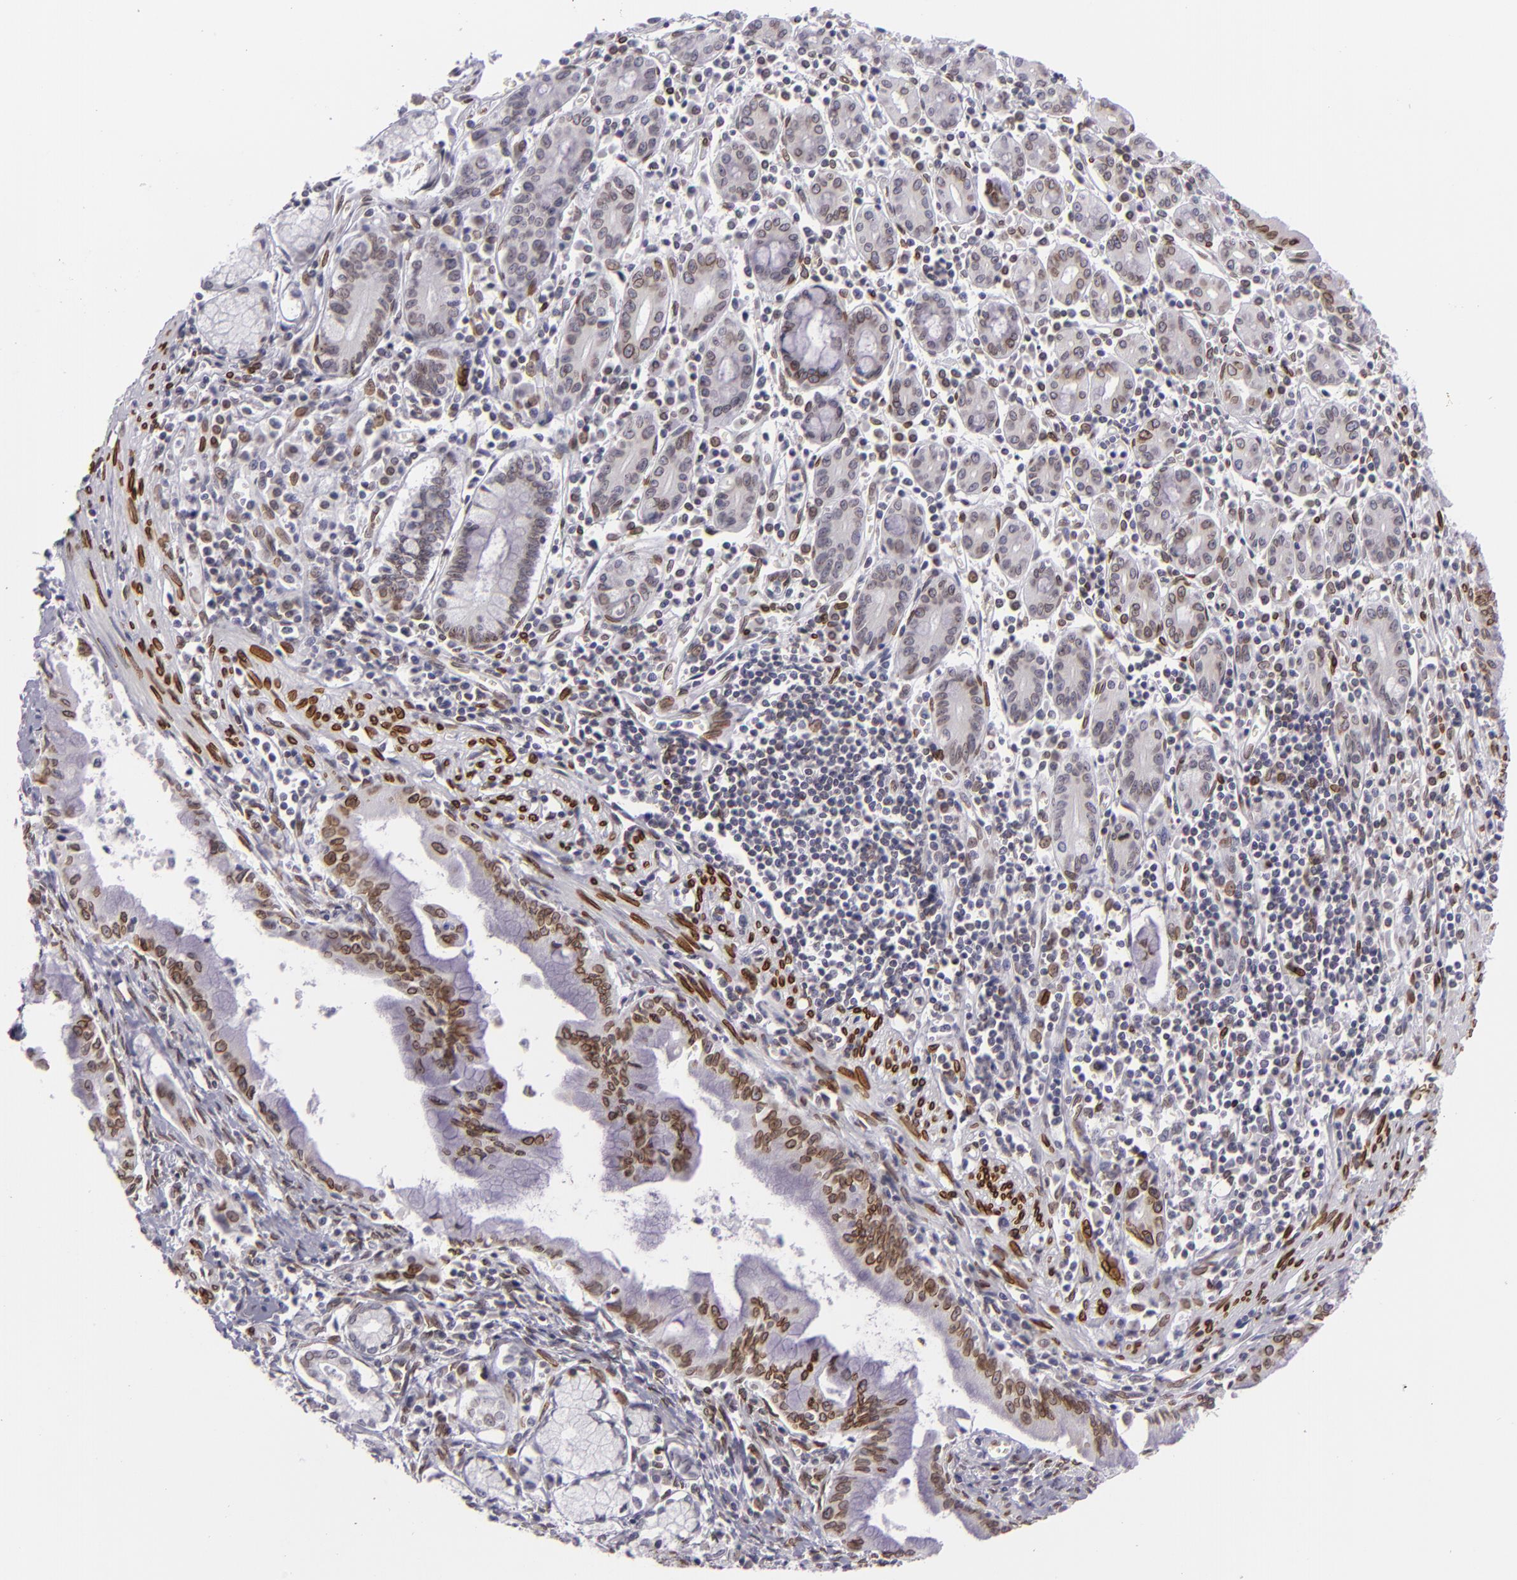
{"staining": {"intensity": "moderate", "quantity": ">75%", "location": "nuclear"}, "tissue": "pancreatic cancer", "cell_type": "Tumor cells", "image_type": "cancer", "snomed": [{"axis": "morphology", "description": "Adenocarcinoma, NOS"}, {"axis": "topography", "description": "Pancreas"}], "caption": "There is medium levels of moderate nuclear expression in tumor cells of pancreatic cancer, as demonstrated by immunohistochemical staining (brown color).", "gene": "EMD", "patient": {"sex": "male", "age": 59}}